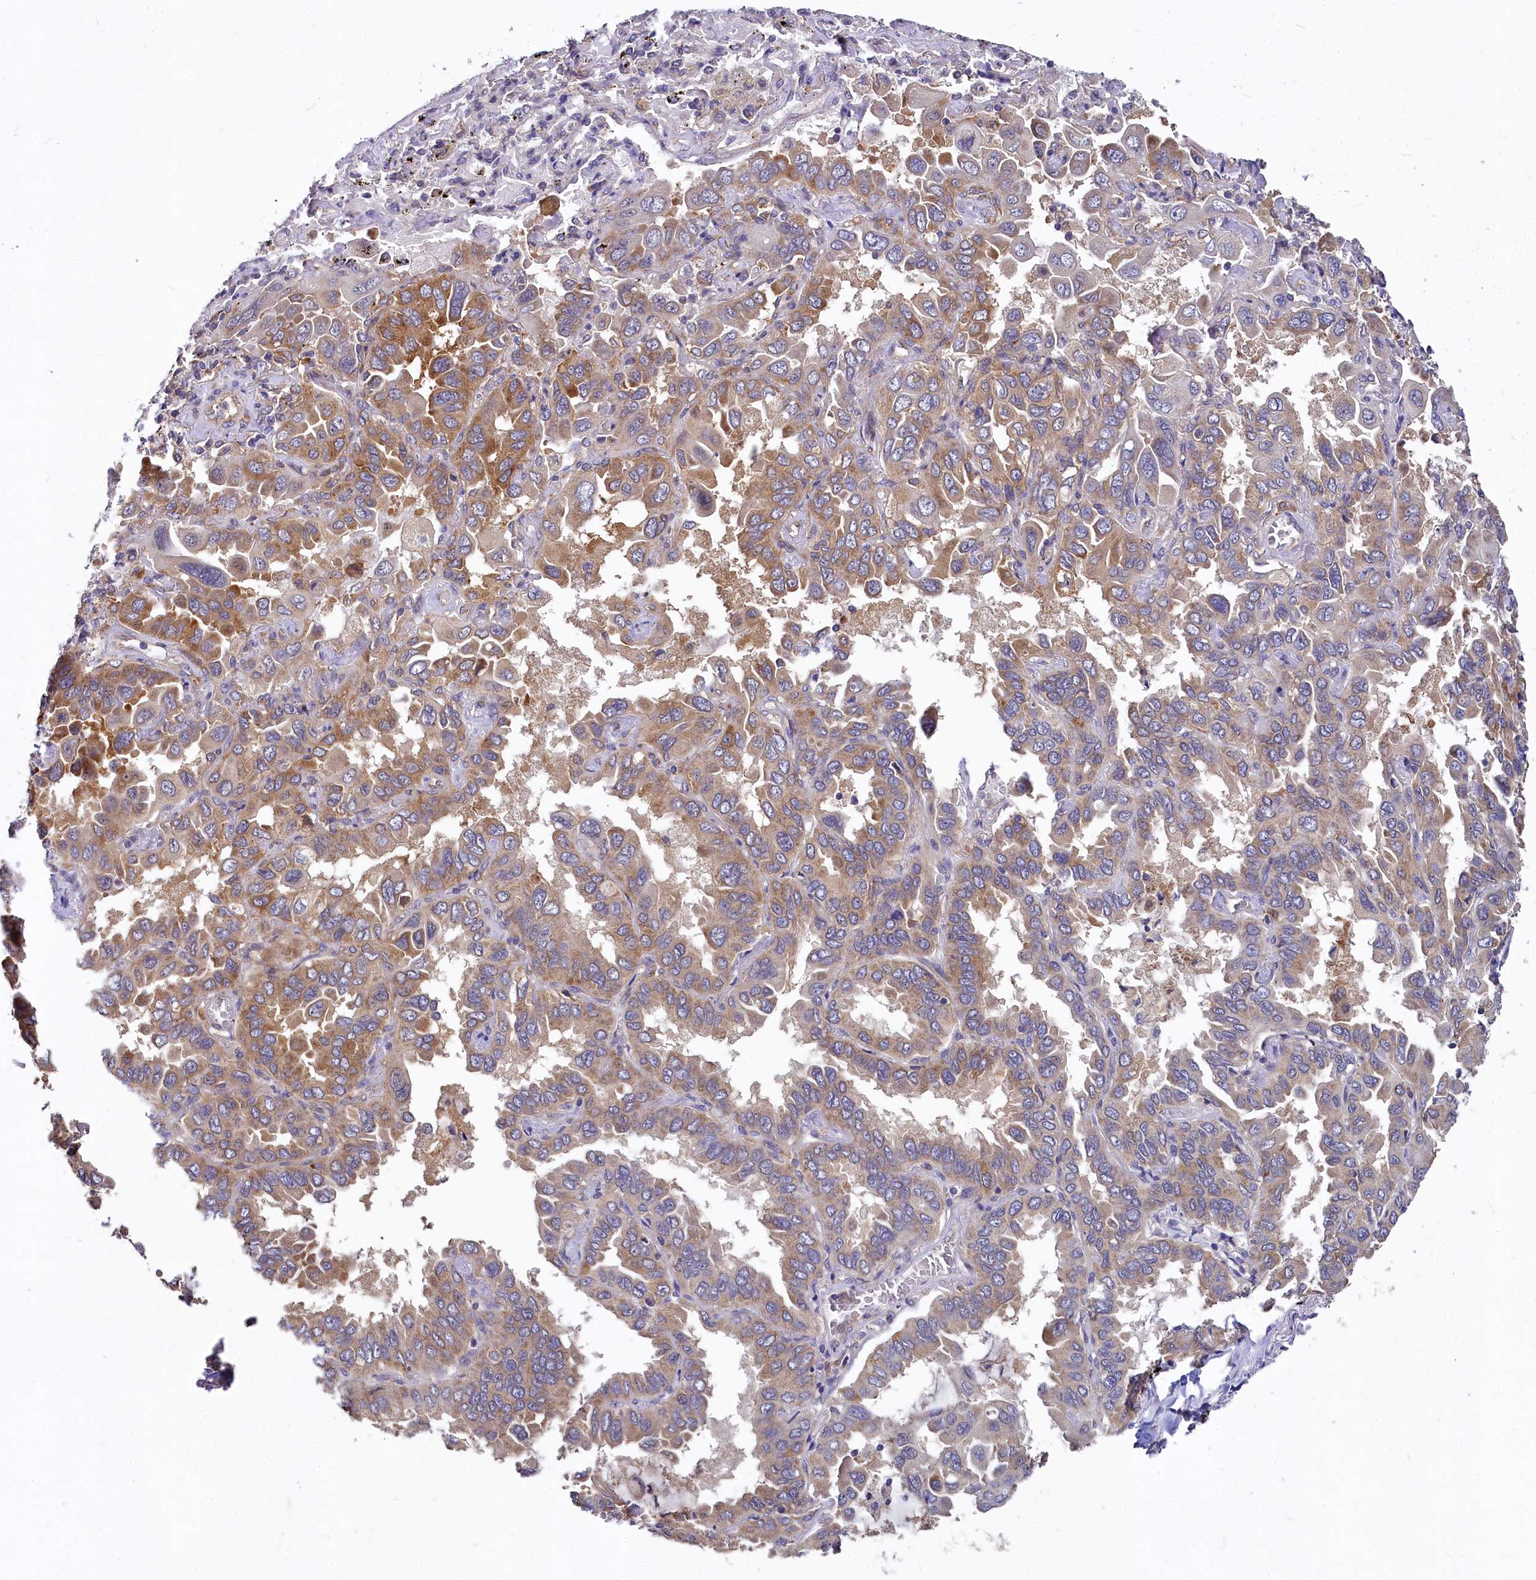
{"staining": {"intensity": "moderate", "quantity": ">75%", "location": "cytoplasmic/membranous"}, "tissue": "lung cancer", "cell_type": "Tumor cells", "image_type": "cancer", "snomed": [{"axis": "morphology", "description": "Adenocarcinoma, NOS"}, {"axis": "topography", "description": "Lung"}], "caption": "Lung adenocarcinoma stained for a protein demonstrates moderate cytoplasmic/membranous positivity in tumor cells. Ihc stains the protein of interest in brown and the nuclei are stained blue.", "gene": "EIF2B2", "patient": {"sex": "male", "age": 64}}